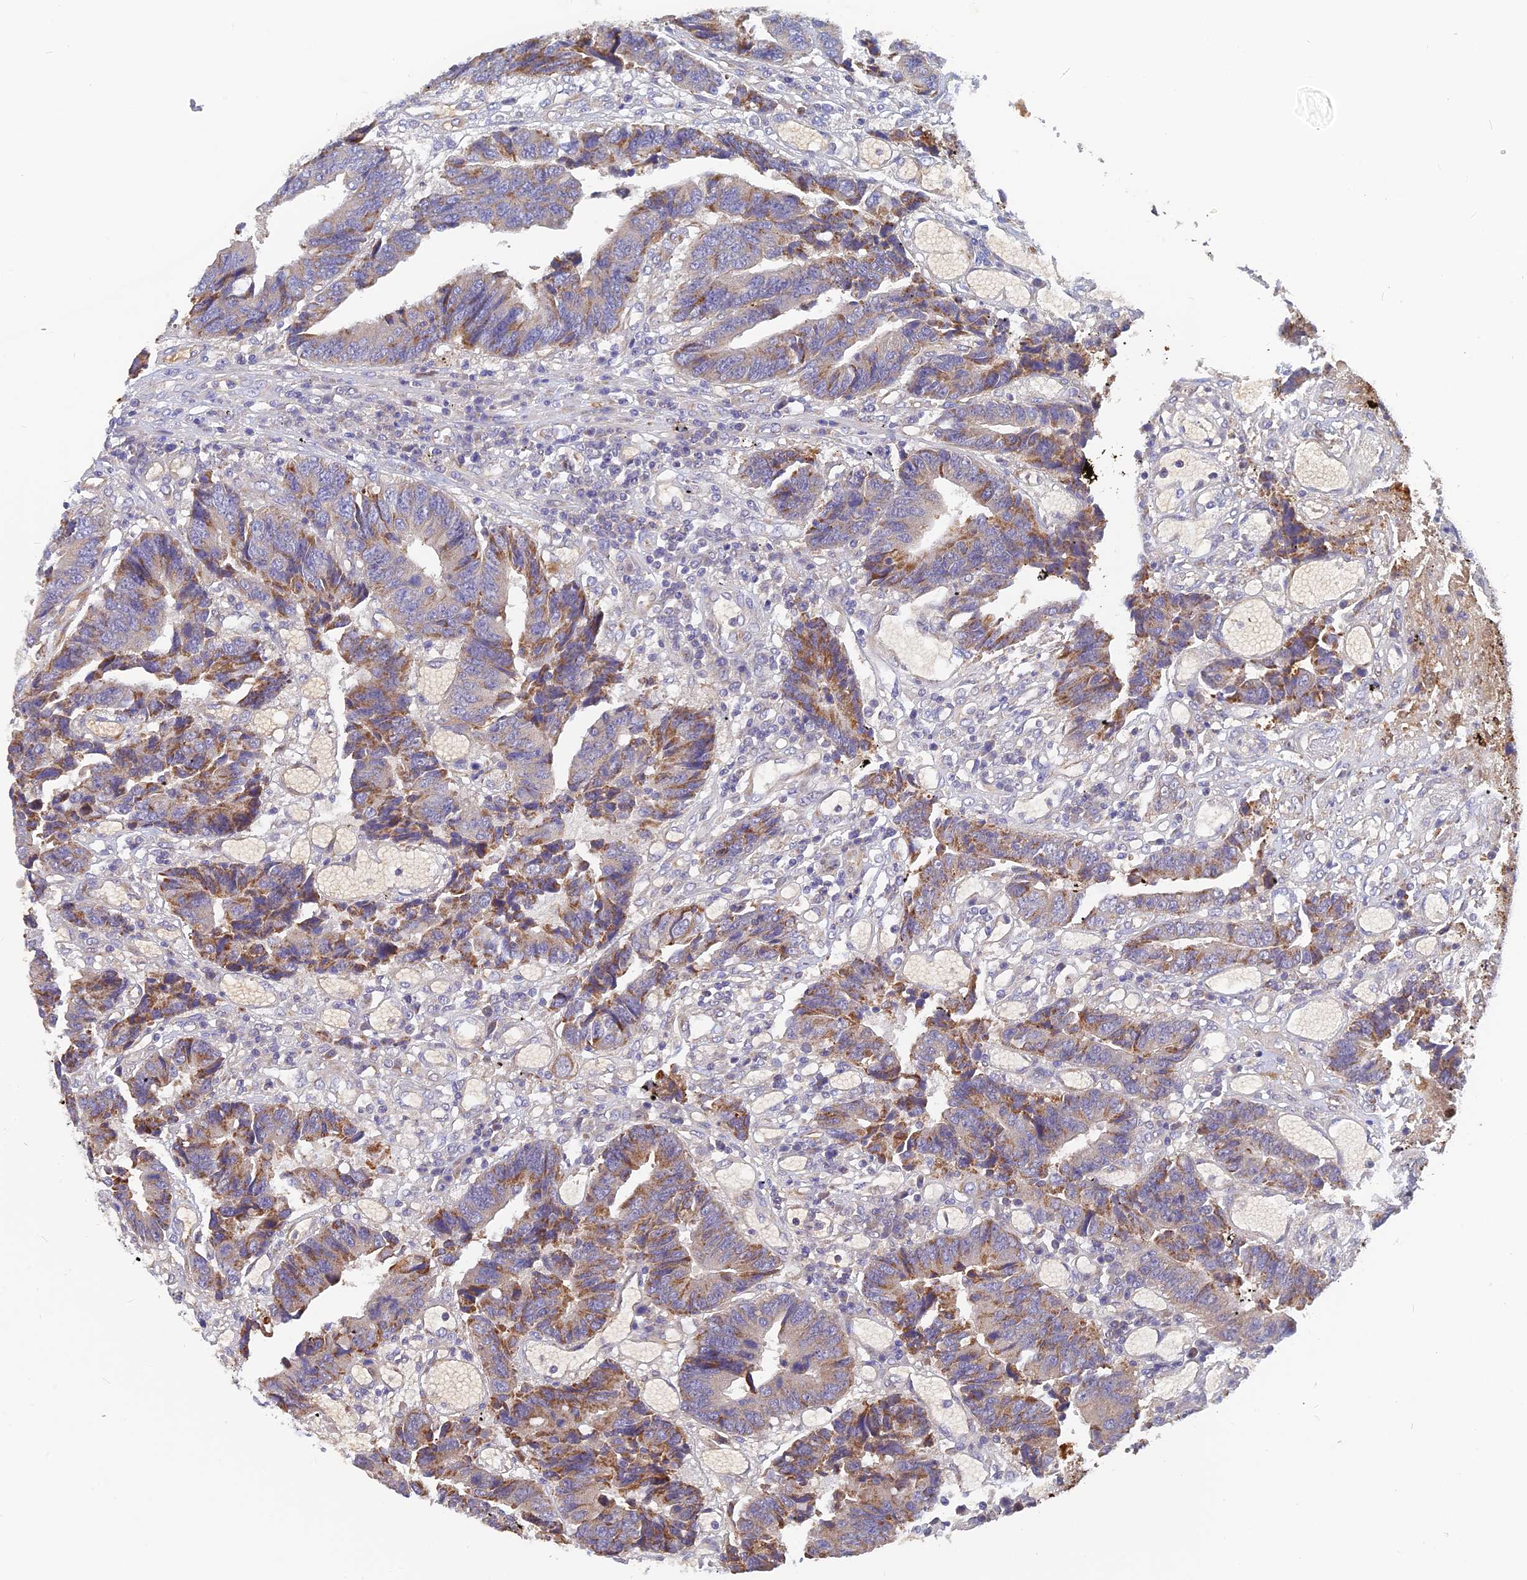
{"staining": {"intensity": "moderate", "quantity": "25%-75%", "location": "cytoplasmic/membranous"}, "tissue": "colorectal cancer", "cell_type": "Tumor cells", "image_type": "cancer", "snomed": [{"axis": "morphology", "description": "Adenocarcinoma, NOS"}, {"axis": "topography", "description": "Rectum"}], "caption": "High-magnification brightfield microscopy of colorectal cancer (adenocarcinoma) stained with DAB (3,3'-diaminobenzidine) (brown) and counterstained with hematoxylin (blue). tumor cells exhibit moderate cytoplasmic/membranous staining is seen in approximately25%-75% of cells.", "gene": "CACNA1B", "patient": {"sex": "male", "age": 84}}